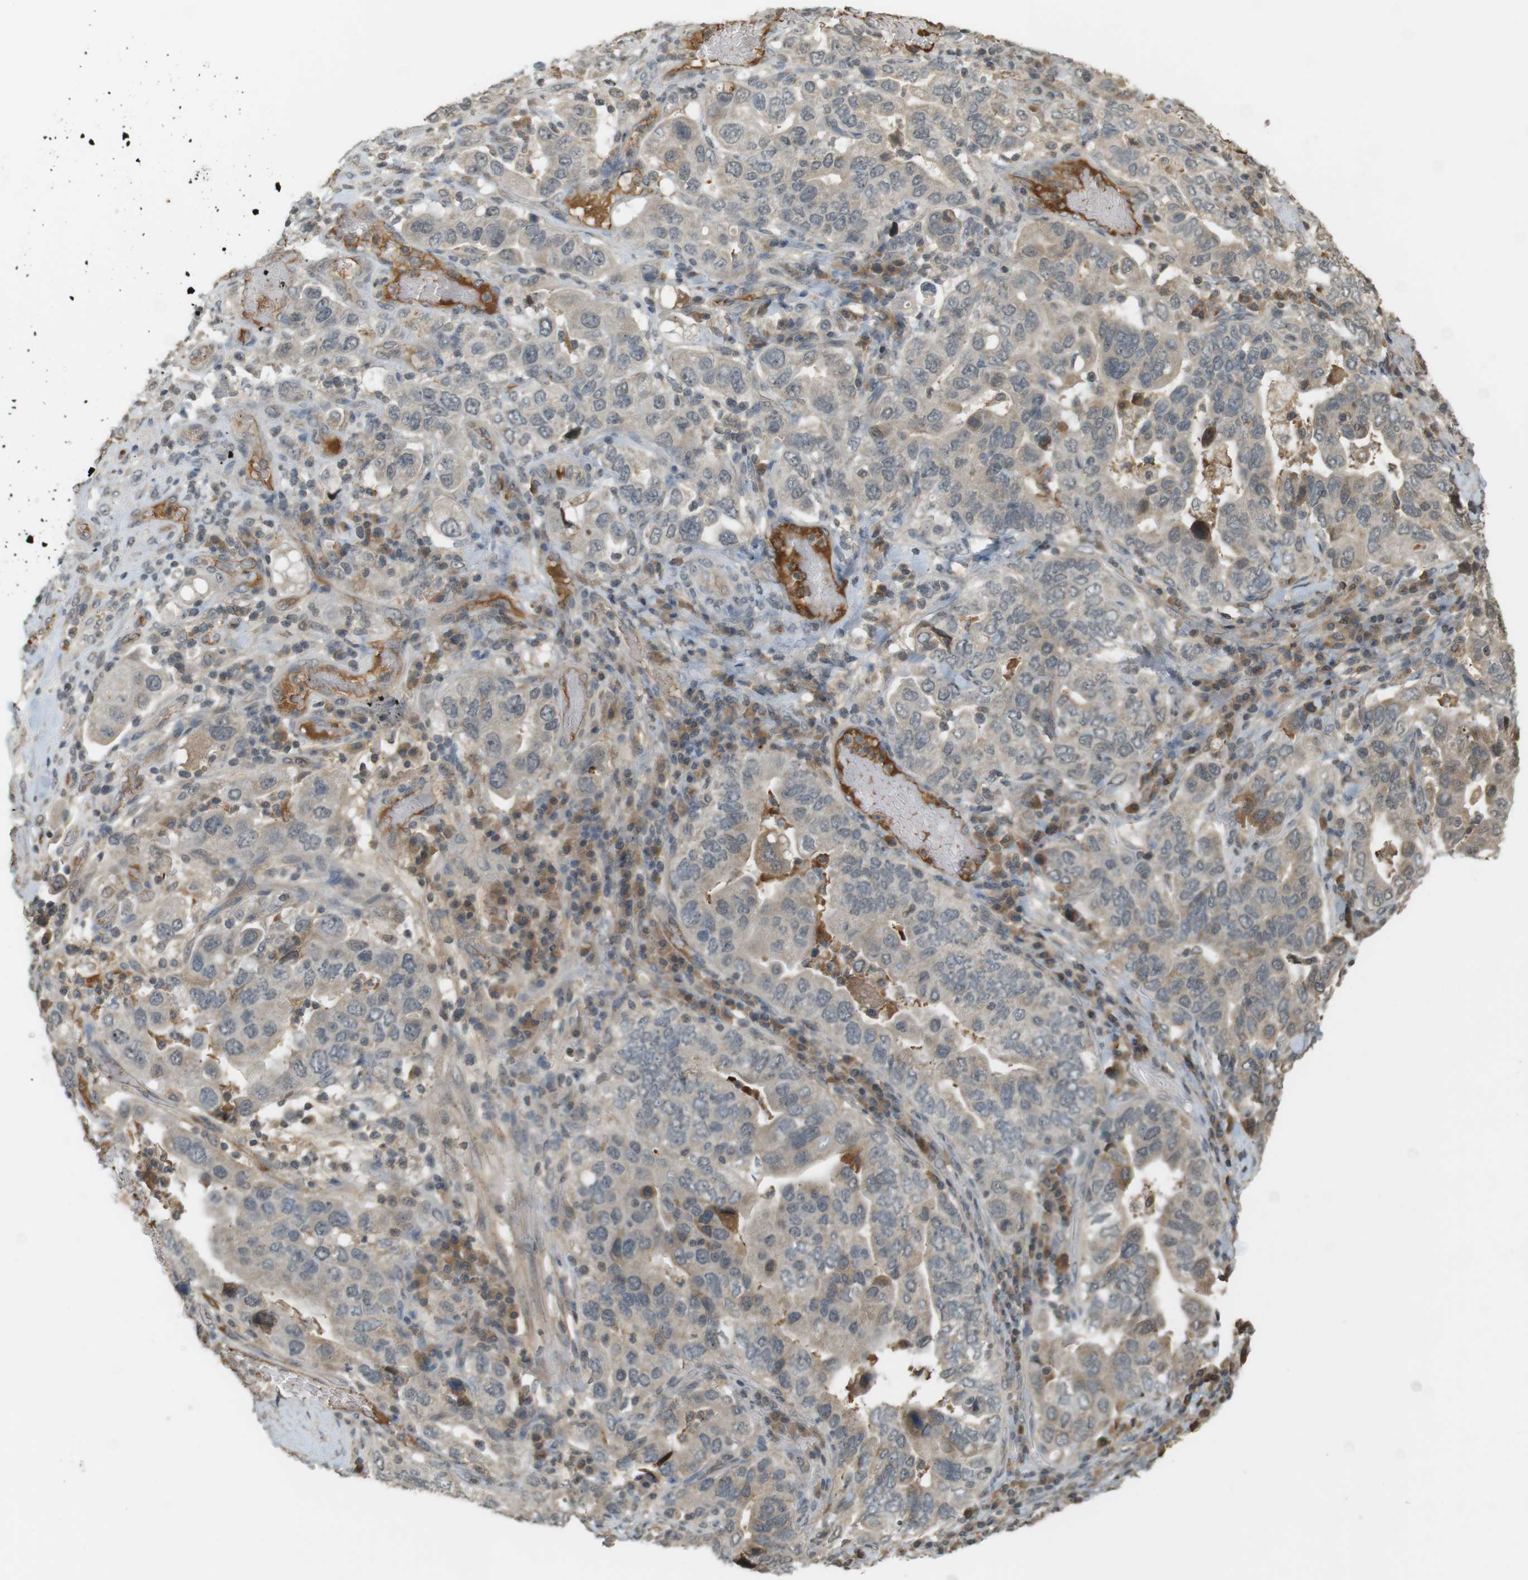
{"staining": {"intensity": "weak", "quantity": "<25%", "location": "cytoplasmic/membranous"}, "tissue": "stomach cancer", "cell_type": "Tumor cells", "image_type": "cancer", "snomed": [{"axis": "morphology", "description": "Adenocarcinoma, NOS"}, {"axis": "topography", "description": "Stomach, upper"}], "caption": "An immunohistochemistry photomicrograph of stomach cancer is shown. There is no staining in tumor cells of stomach cancer.", "gene": "SRR", "patient": {"sex": "male", "age": 62}}